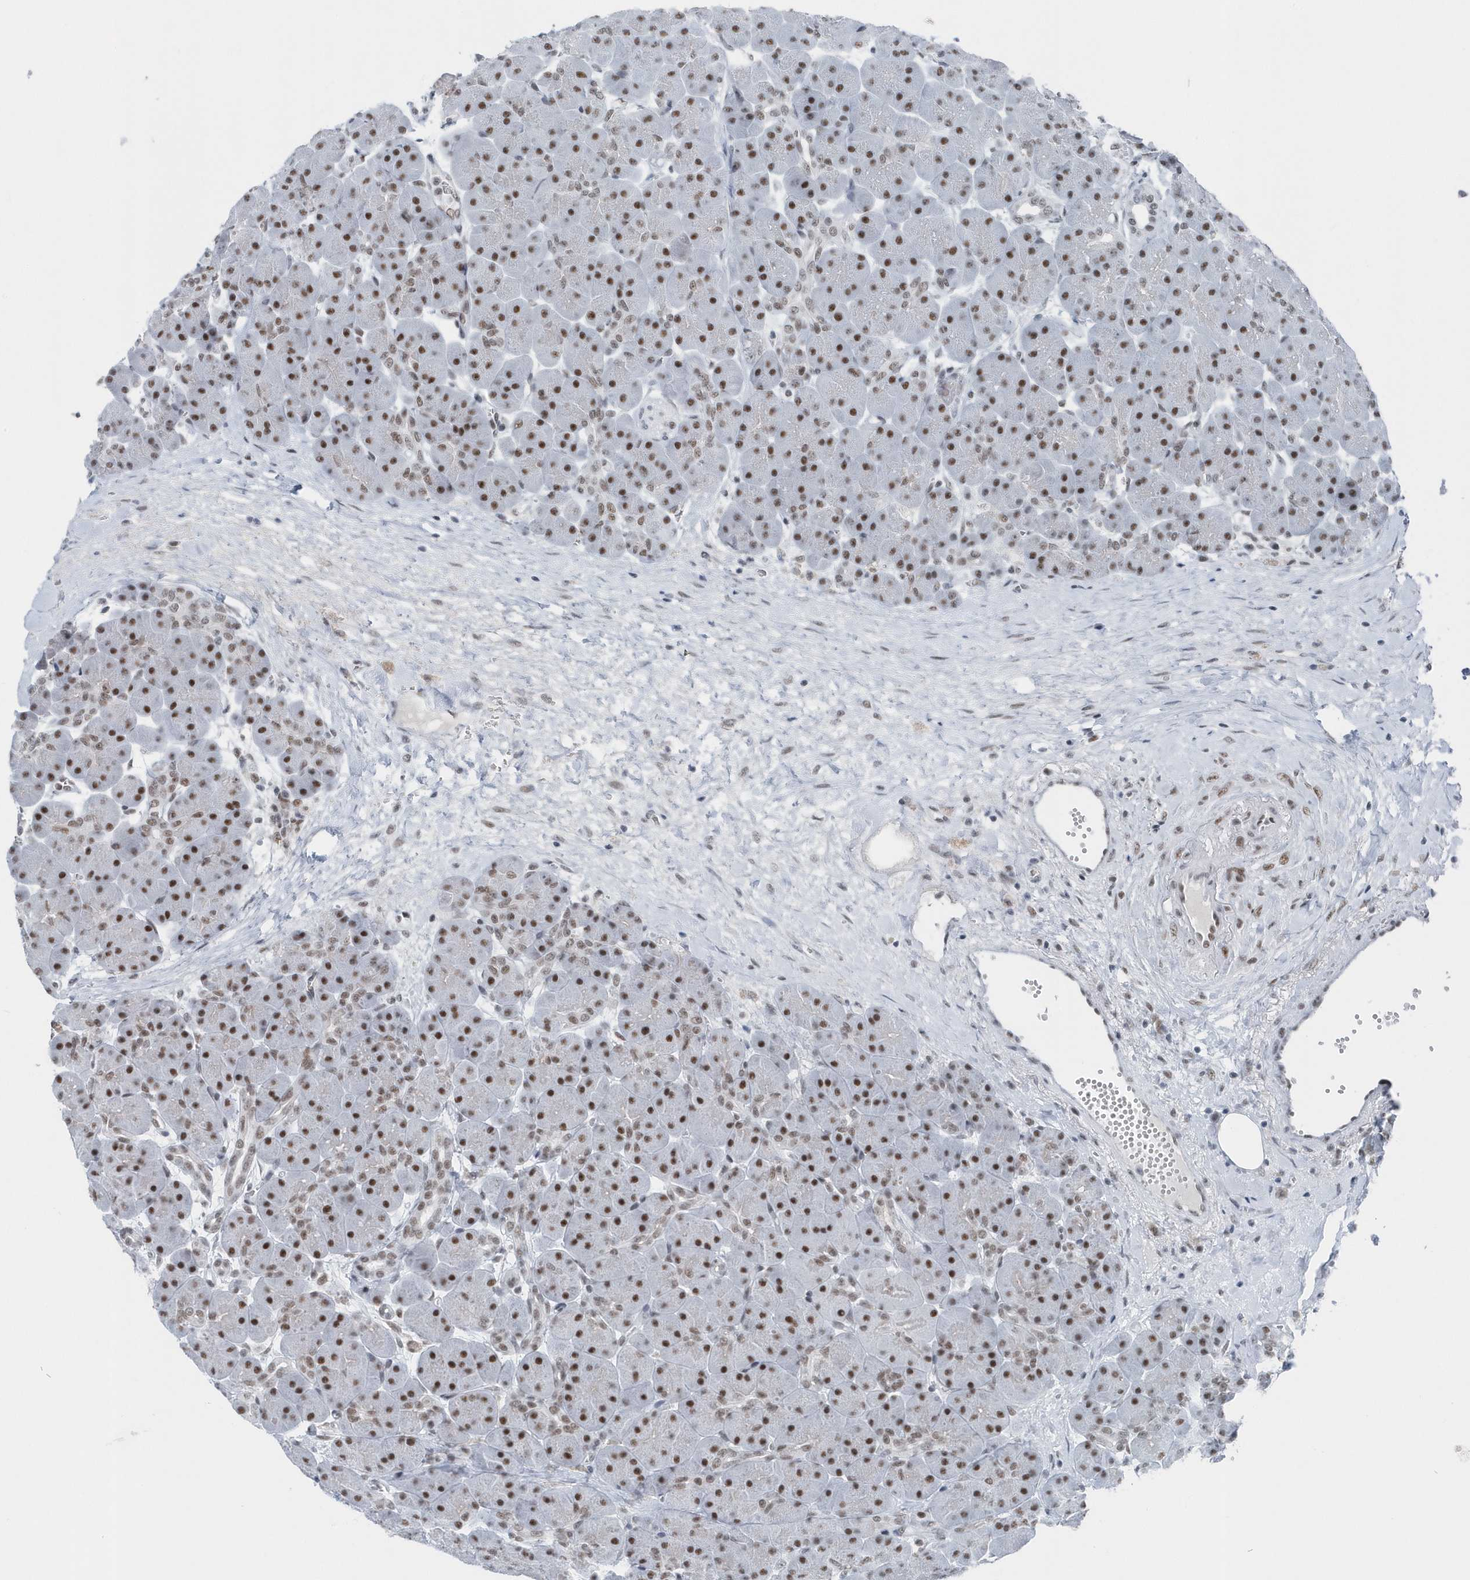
{"staining": {"intensity": "moderate", "quantity": ">75%", "location": "nuclear"}, "tissue": "pancreas", "cell_type": "Exocrine glandular cells", "image_type": "normal", "snomed": [{"axis": "morphology", "description": "Normal tissue, NOS"}, {"axis": "topography", "description": "Pancreas"}], "caption": "Immunohistochemical staining of normal human pancreas displays >75% levels of moderate nuclear protein positivity in approximately >75% of exocrine glandular cells. (Brightfield microscopy of DAB IHC at high magnification).", "gene": "FIP1L1", "patient": {"sex": "male", "age": 66}}